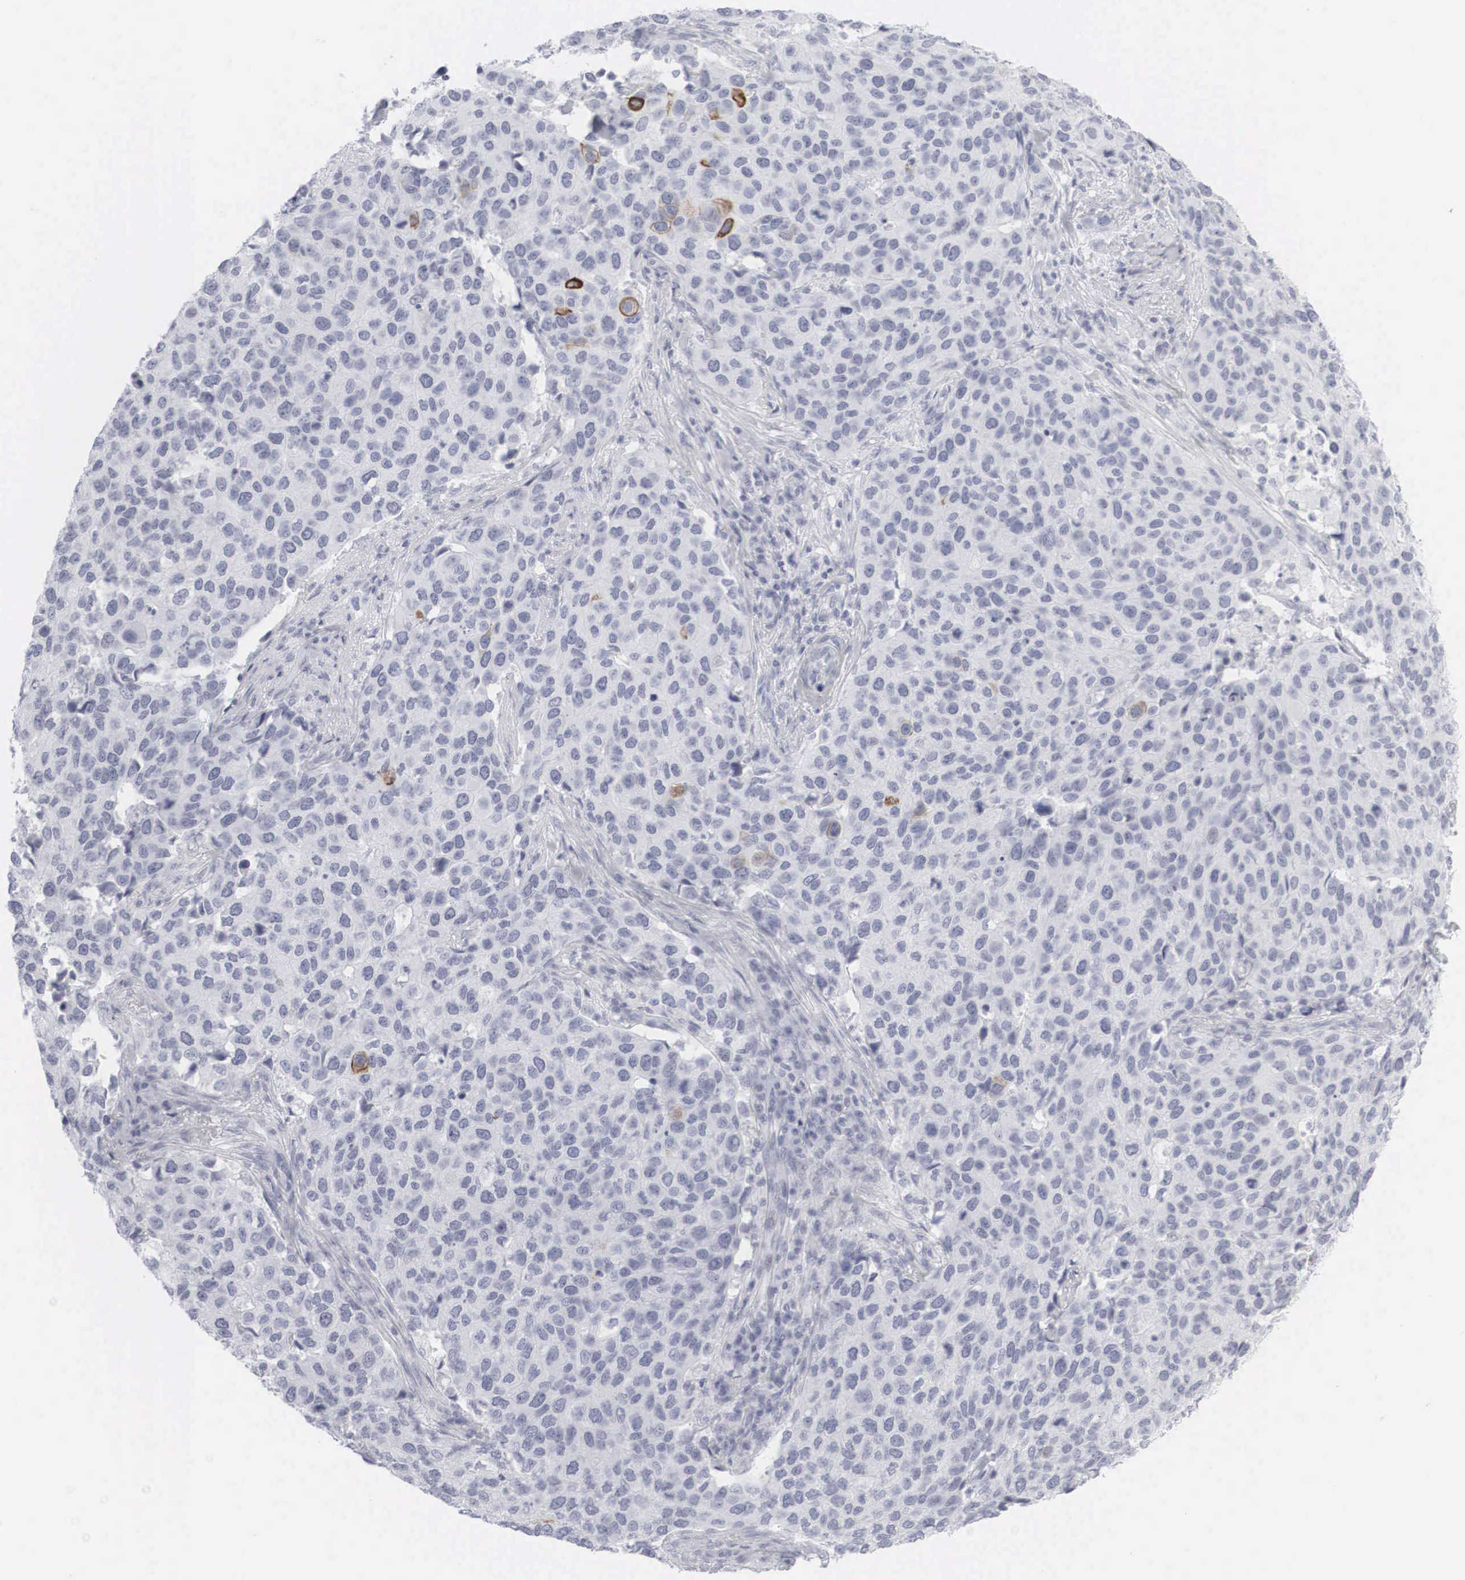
{"staining": {"intensity": "moderate", "quantity": "<25%", "location": "cytoplasmic/membranous"}, "tissue": "cervical cancer", "cell_type": "Tumor cells", "image_type": "cancer", "snomed": [{"axis": "morphology", "description": "Squamous cell carcinoma, NOS"}, {"axis": "topography", "description": "Cervix"}], "caption": "This image displays IHC staining of human cervical squamous cell carcinoma, with low moderate cytoplasmic/membranous positivity in approximately <25% of tumor cells.", "gene": "KRT14", "patient": {"sex": "female", "age": 54}}